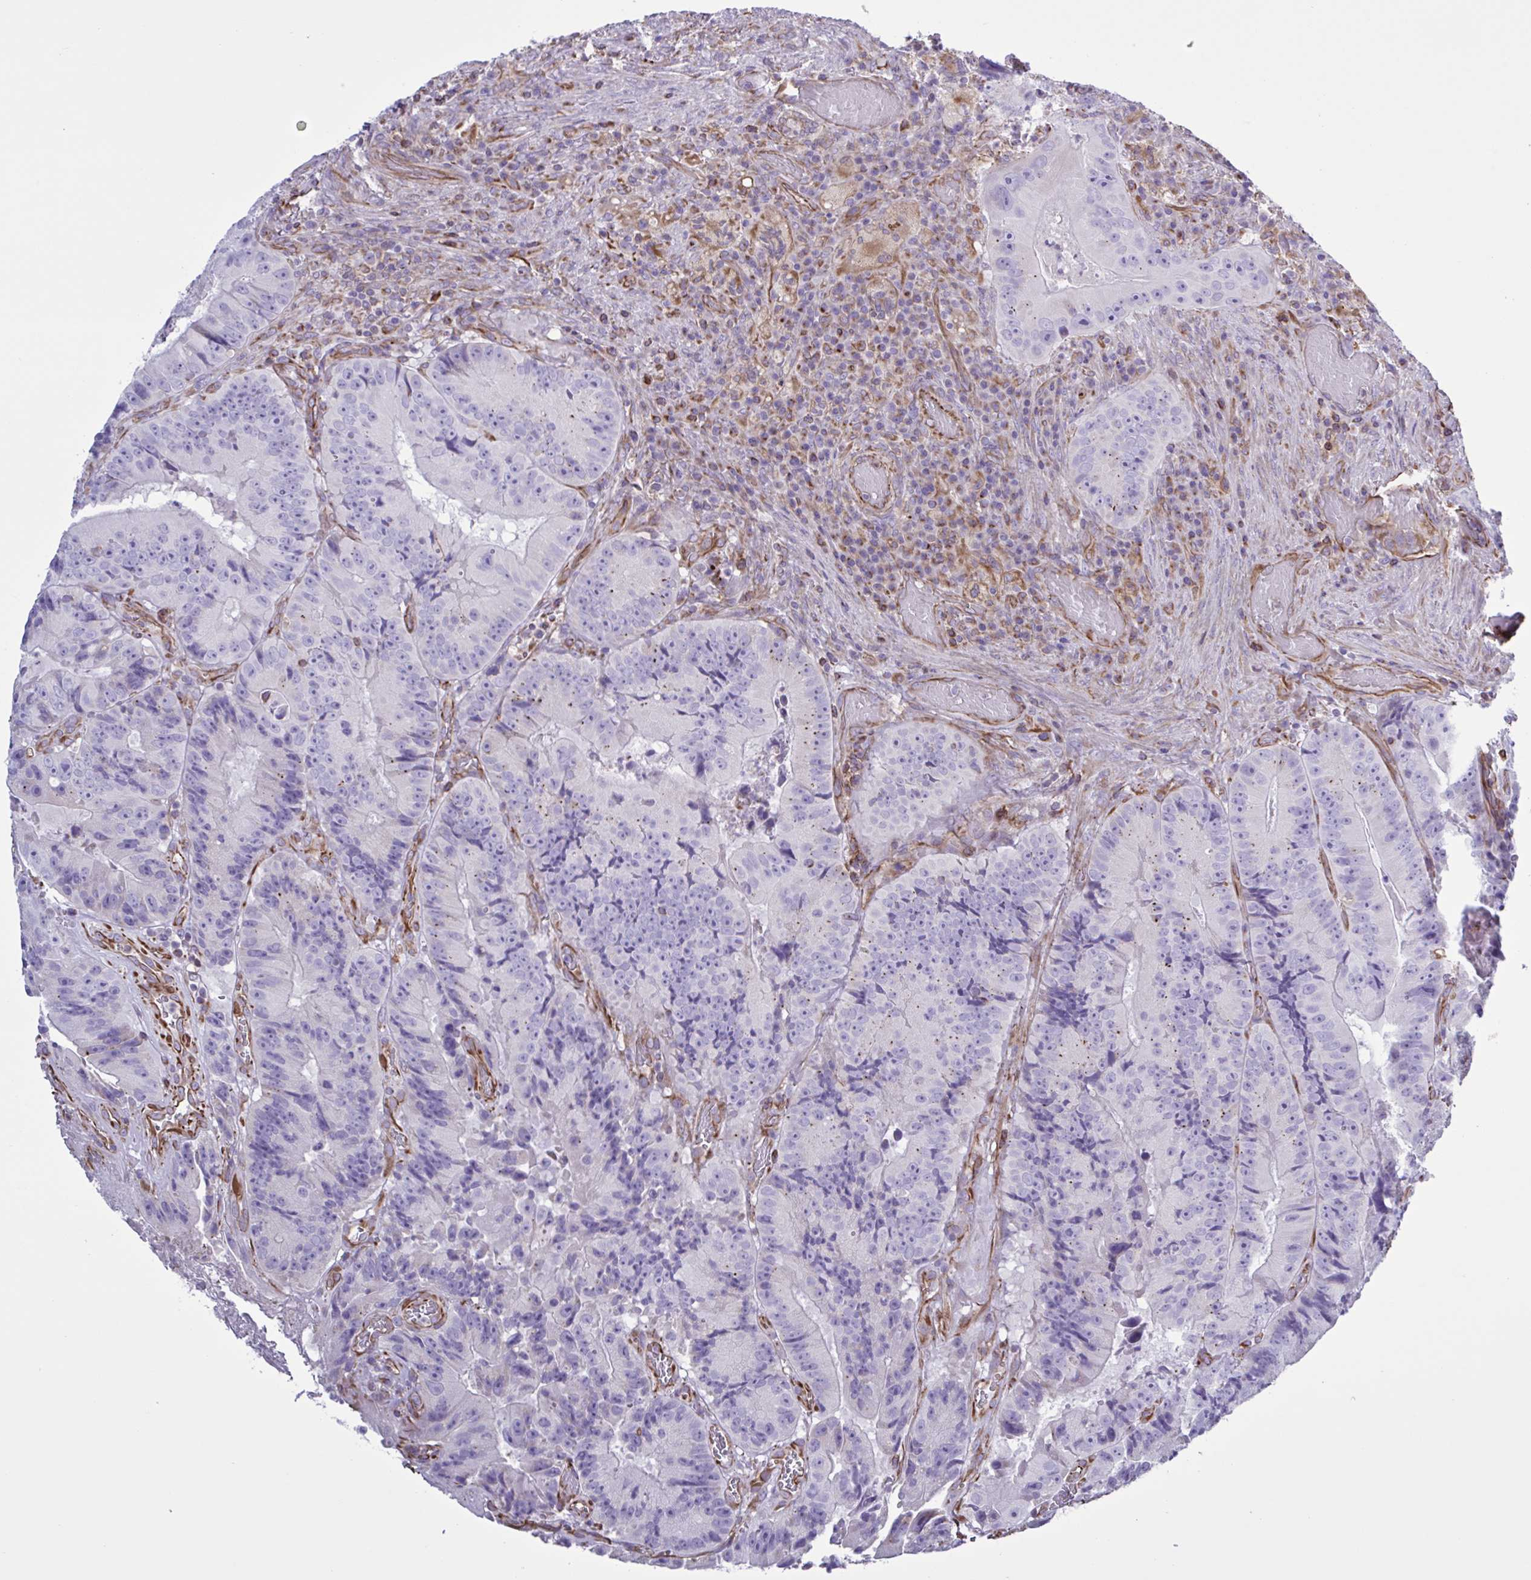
{"staining": {"intensity": "negative", "quantity": "none", "location": "none"}, "tissue": "colorectal cancer", "cell_type": "Tumor cells", "image_type": "cancer", "snomed": [{"axis": "morphology", "description": "Adenocarcinoma, NOS"}, {"axis": "topography", "description": "Colon"}], "caption": "IHC image of neoplastic tissue: human colorectal cancer (adenocarcinoma) stained with DAB displays no significant protein staining in tumor cells.", "gene": "TMEM86B", "patient": {"sex": "female", "age": 86}}